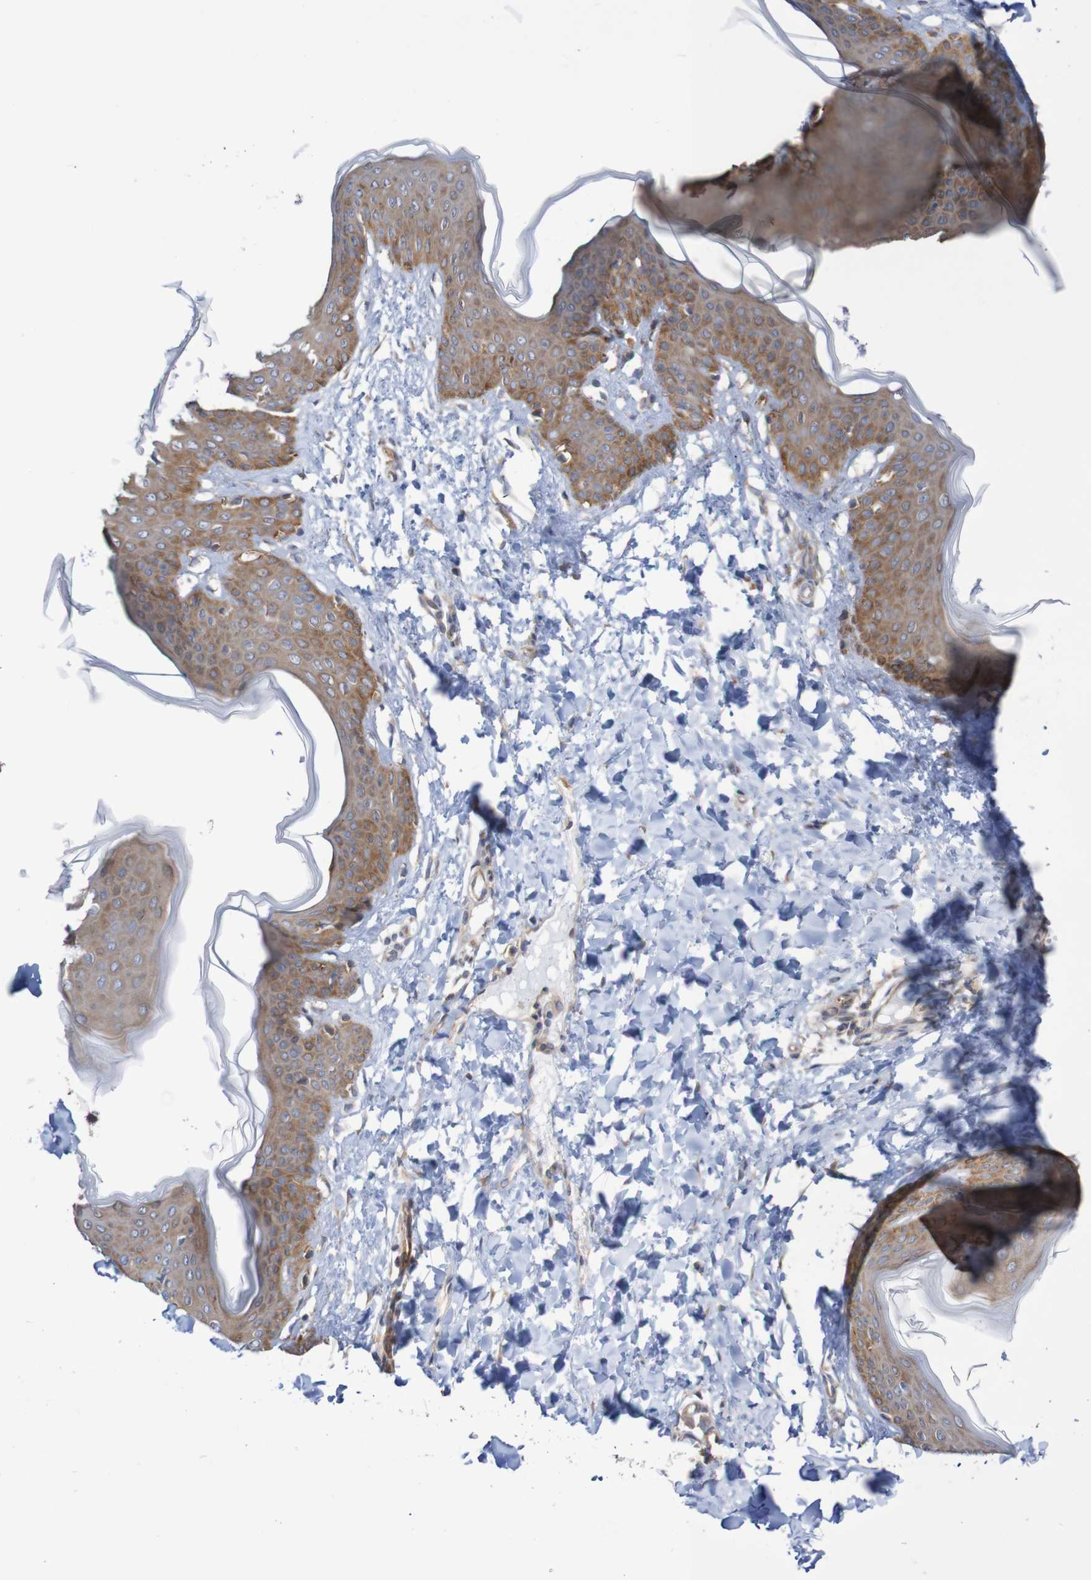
{"staining": {"intensity": "moderate", "quantity": ">75%", "location": "cytoplasmic/membranous"}, "tissue": "skin", "cell_type": "Fibroblasts", "image_type": "normal", "snomed": [{"axis": "morphology", "description": "Normal tissue, NOS"}, {"axis": "topography", "description": "Skin"}], "caption": "A brown stain labels moderate cytoplasmic/membranous staining of a protein in fibroblasts of unremarkable human skin.", "gene": "LRRC47", "patient": {"sex": "female", "age": 17}}